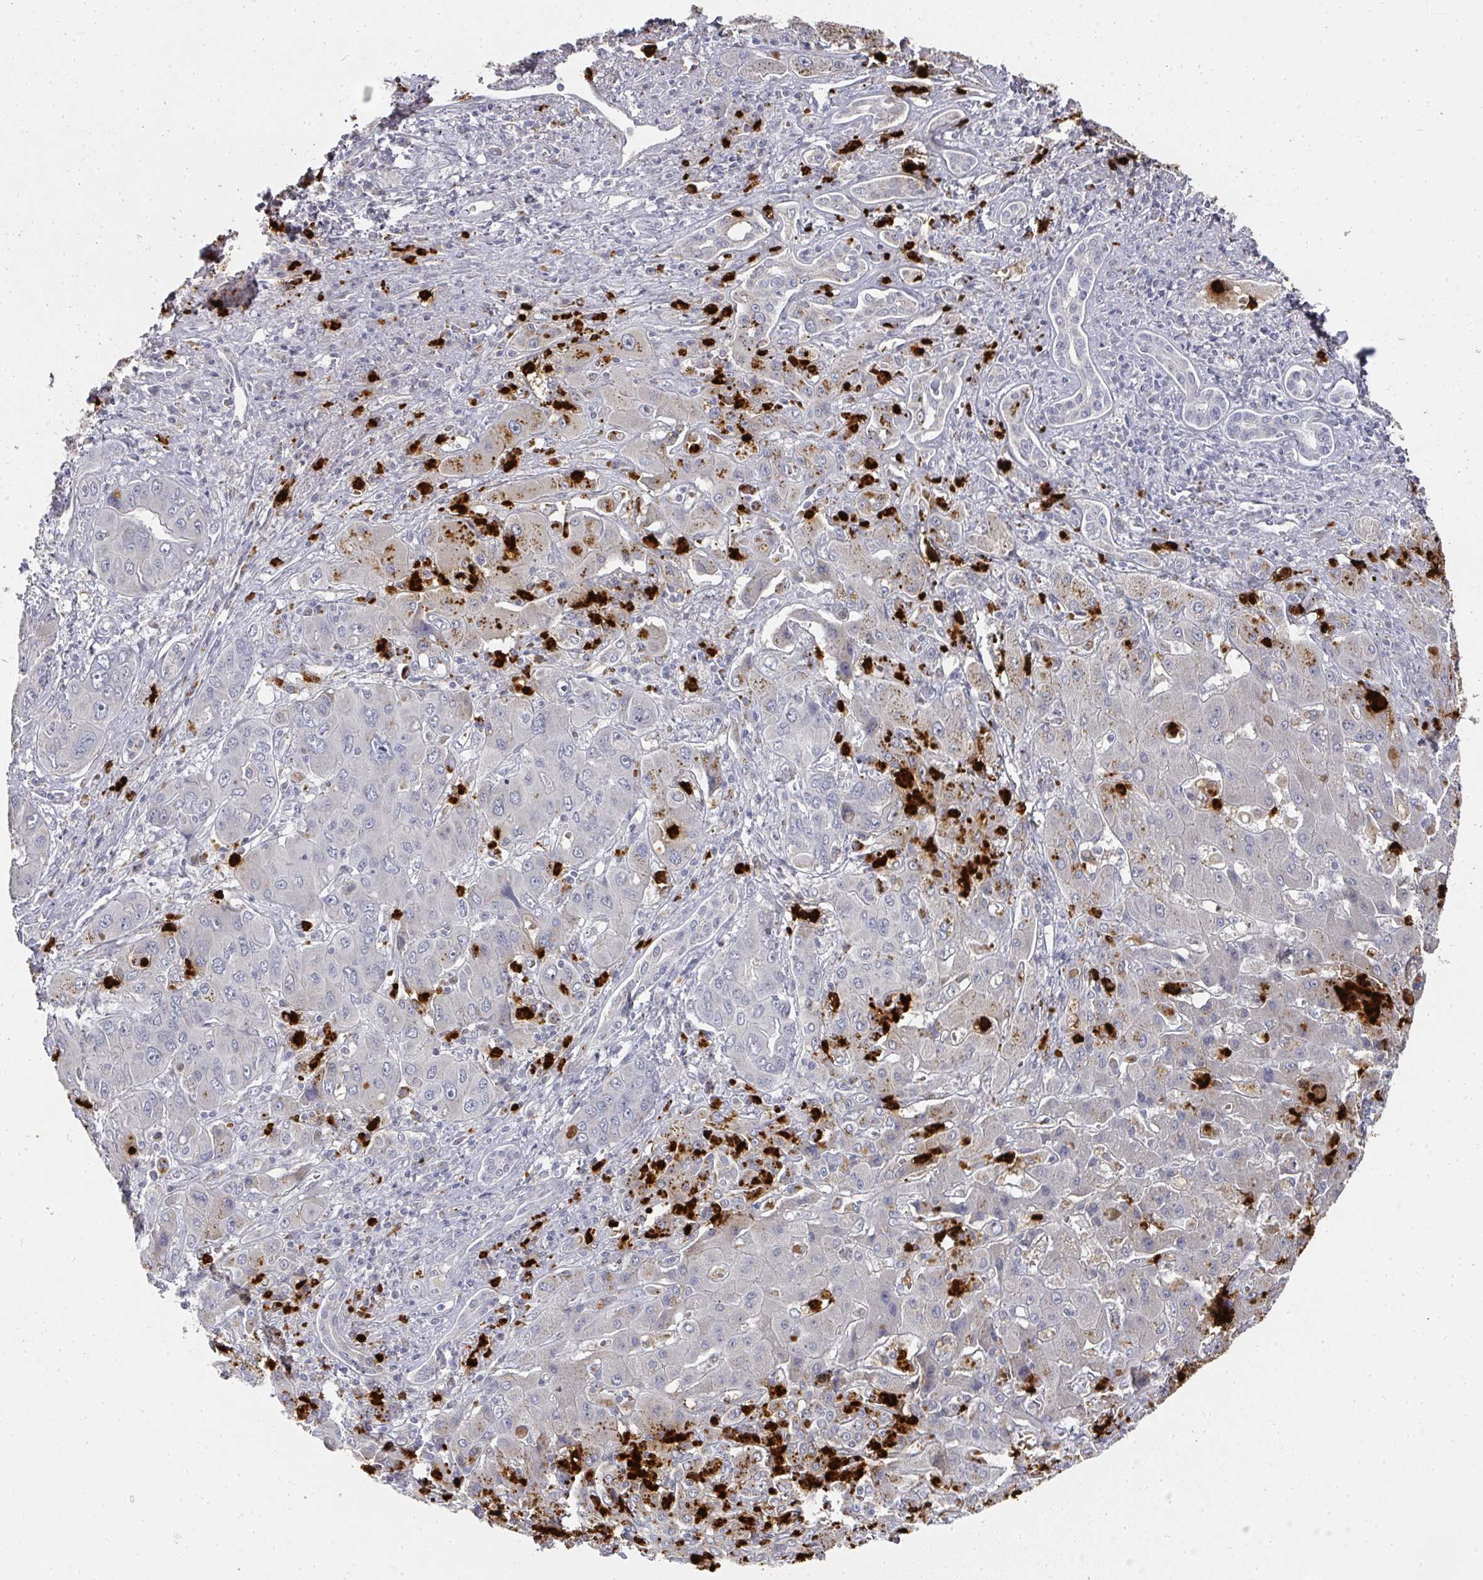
{"staining": {"intensity": "negative", "quantity": "none", "location": "none"}, "tissue": "liver cancer", "cell_type": "Tumor cells", "image_type": "cancer", "snomed": [{"axis": "morphology", "description": "Cholangiocarcinoma"}, {"axis": "topography", "description": "Liver"}], "caption": "Immunohistochemistry (IHC) of human liver cholangiocarcinoma shows no staining in tumor cells. (DAB immunohistochemistry, high magnification).", "gene": "CAMP", "patient": {"sex": "male", "age": 67}}